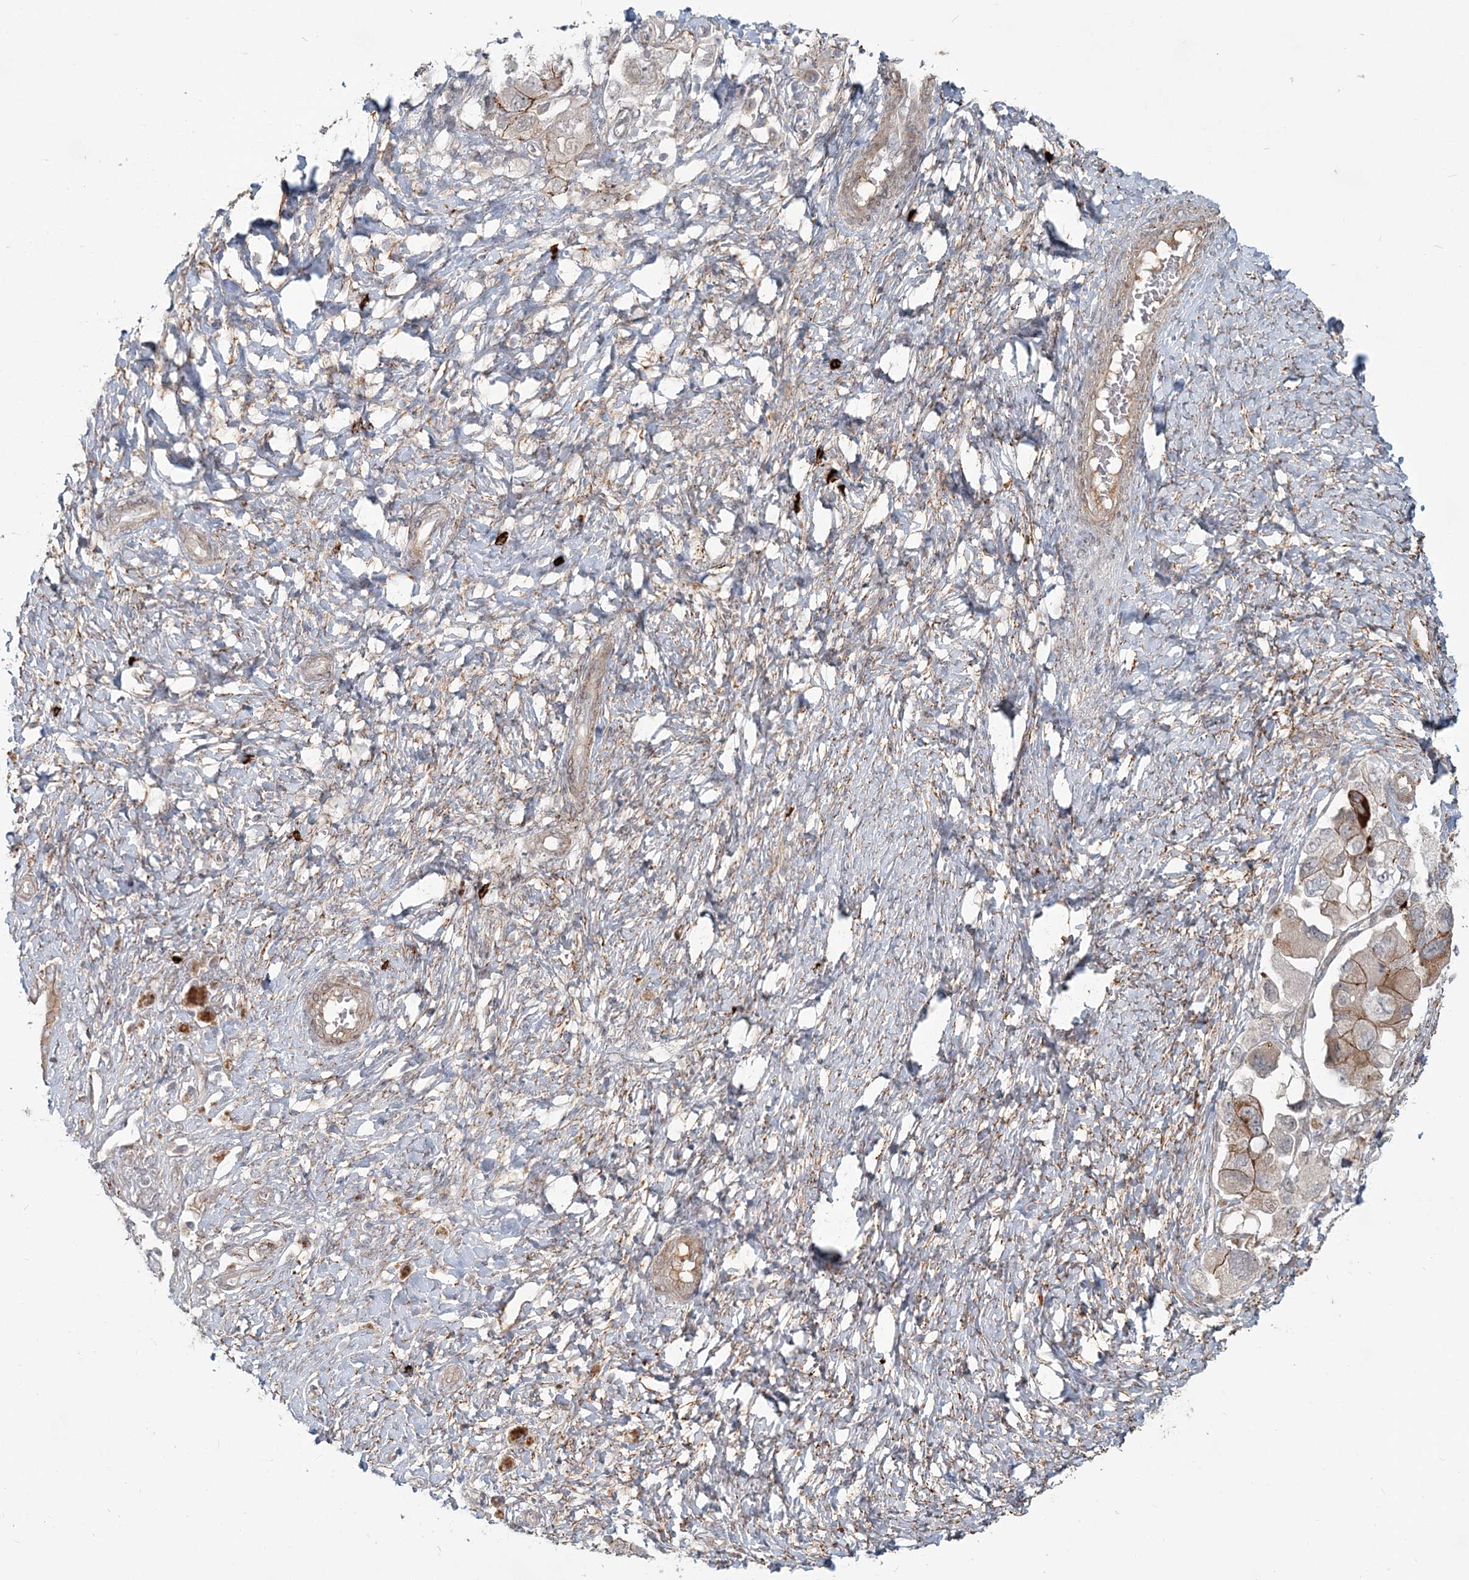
{"staining": {"intensity": "moderate", "quantity": "25%-75%", "location": "cytoplasmic/membranous"}, "tissue": "ovarian cancer", "cell_type": "Tumor cells", "image_type": "cancer", "snomed": [{"axis": "morphology", "description": "Carcinoma, NOS"}, {"axis": "morphology", "description": "Cystadenocarcinoma, serous, NOS"}, {"axis": "topography", "description": "Ovary"}], "caption": "High-power microscopy captured an immunohistochemistry photomicrograph of serous cystadenocarcinoma (ovarian), revealing moderate cytoplasmic/membranous positivity in approximately 25%-75% of tumor cells.", "gene": "SH3PXD2A", "patient": {"sex": "female", "age": 69}}